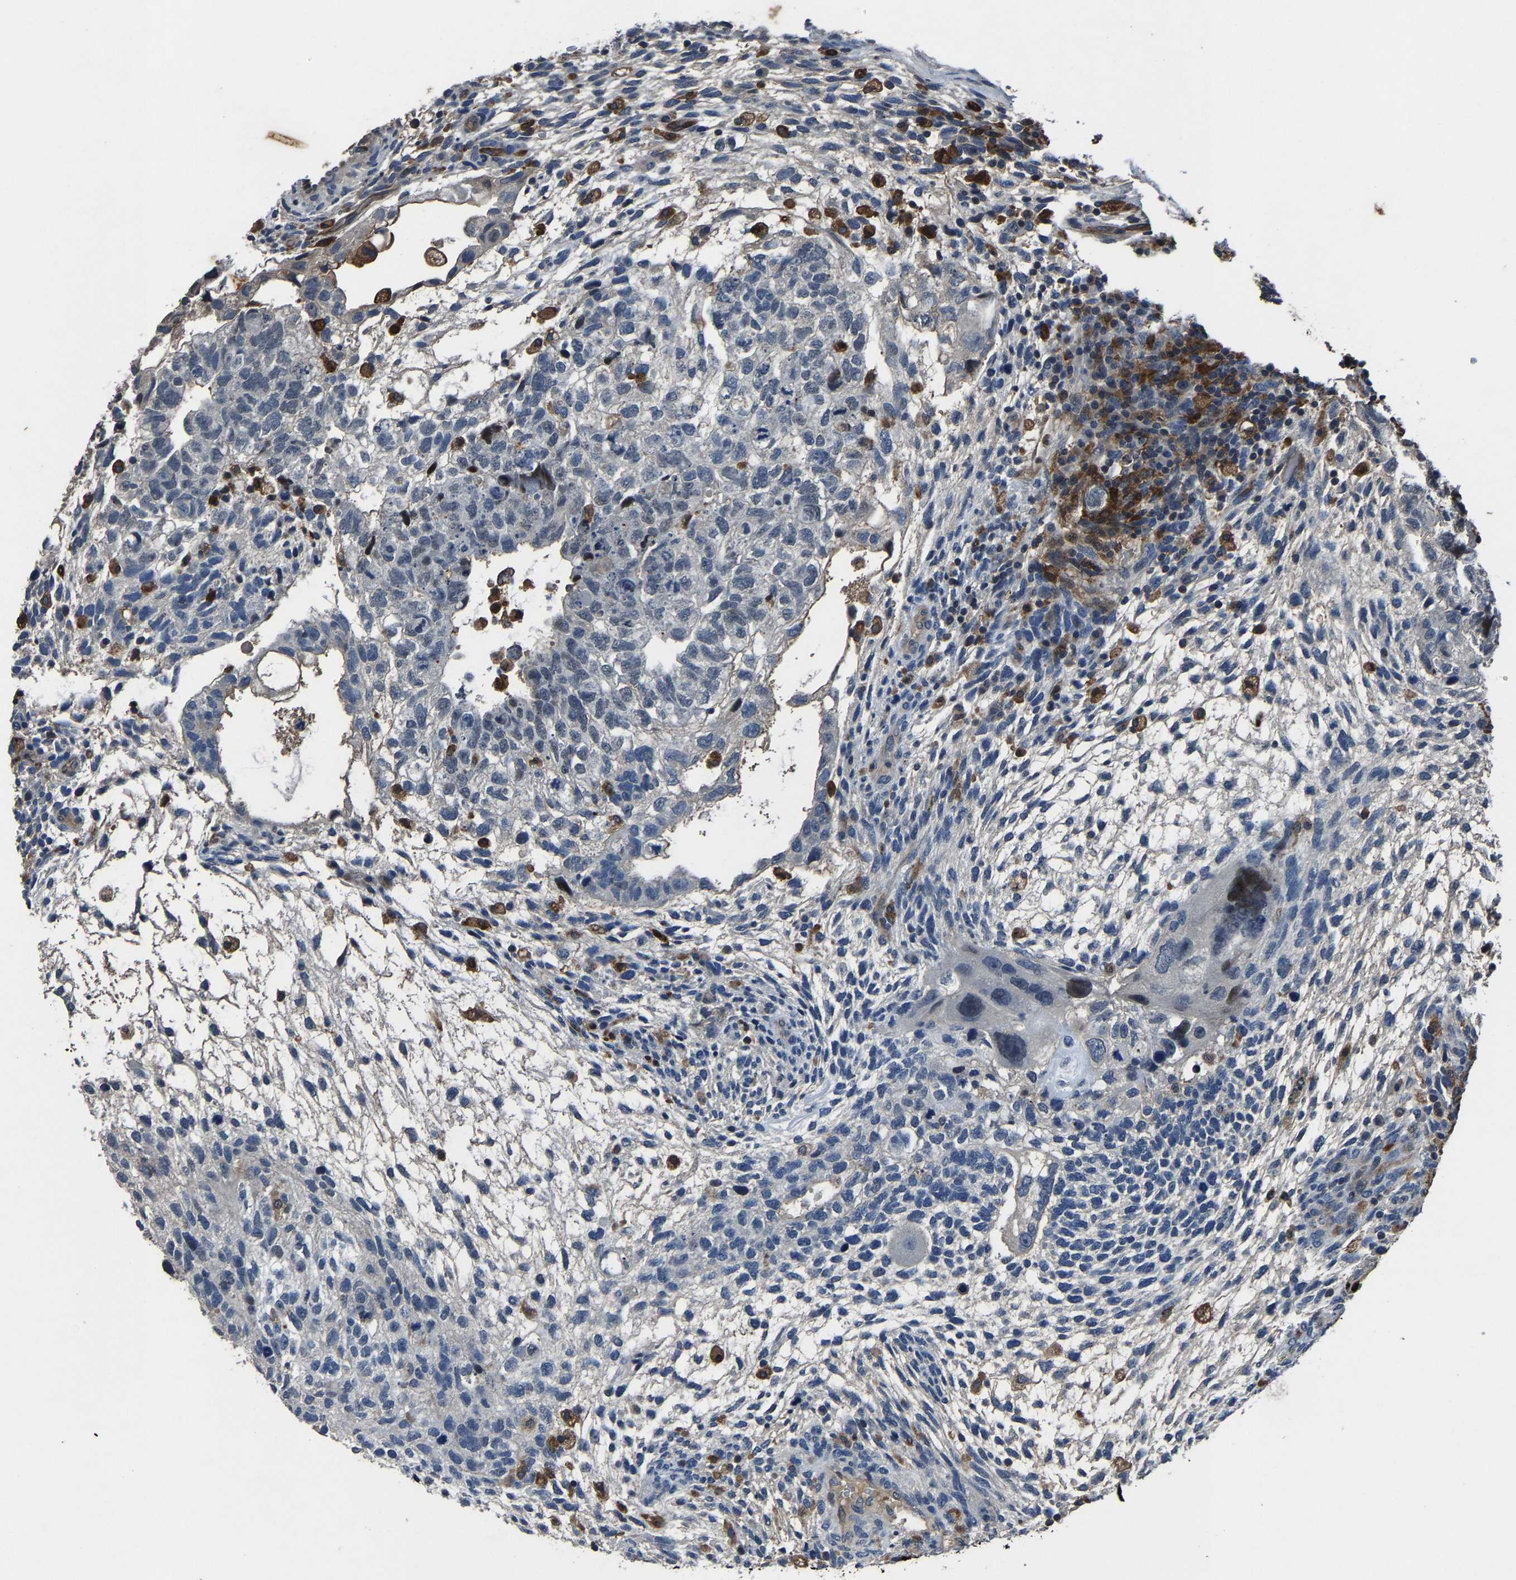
{"staining": {"intensity": "negative", "quantity": "none", "location": "none"}, "tissue": "testis cancer", "cell_type": "Tumor cells", "image_type": "cancer", "snomed": [{"axis": "morphology", "description": "Carcinoma, Embryonal, NOS"}, {"axis": "topography", "description": "Testis"}], "caption": "Immunohistochemistry of embryonal carcinoma (testis) demonstrates no positivity in tumor cells.", "gene": "PCNX2", "patient": {"sex": "male", "age": 36}}